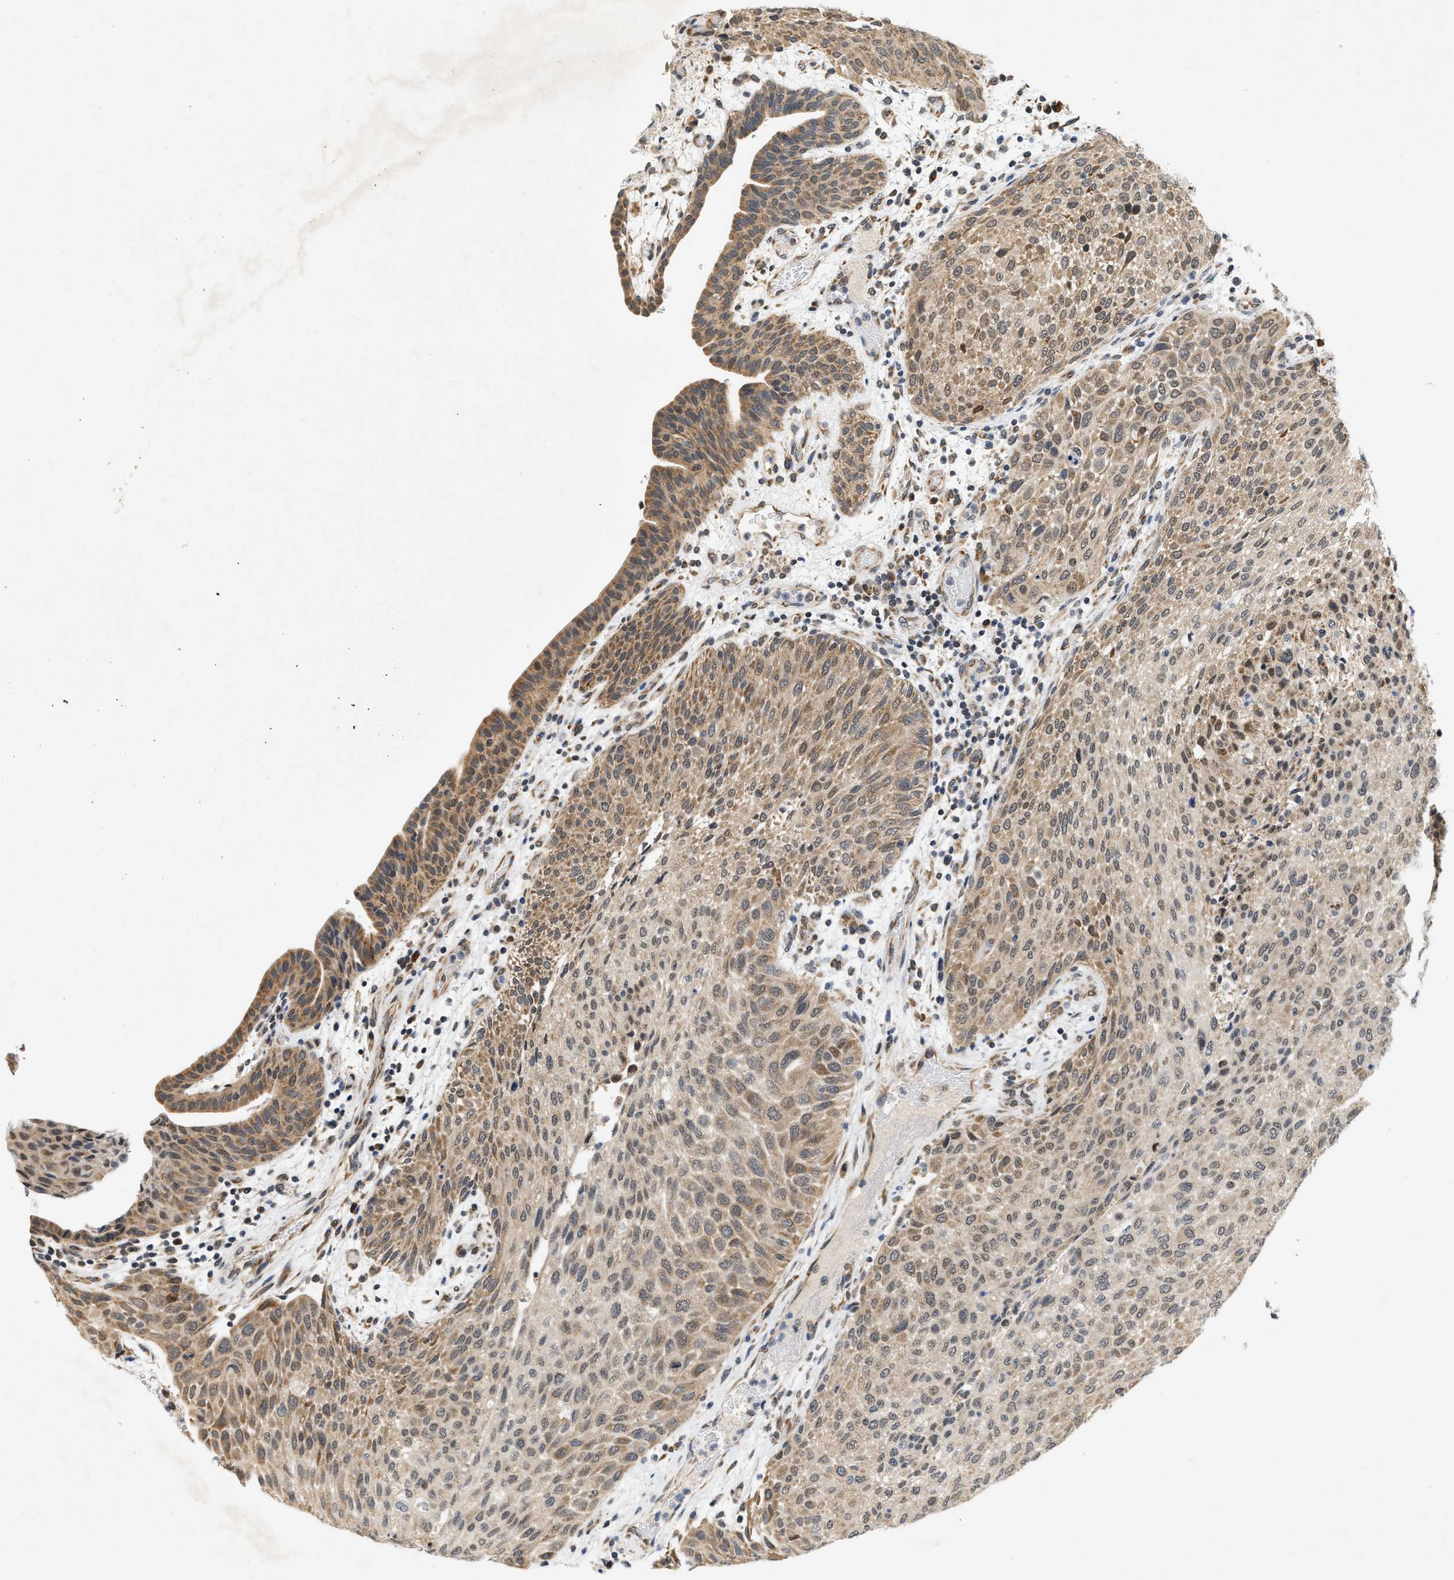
{"staining": {"intensity": "moderate", "quantity": ">75%", "location": "cytoplasmic/membranous"}, "tissue": "urothelial cancer", "cell_type": "Tumor cells", "image_type": "cancer", "snomed": [{"axis": "morphology", "description": "Urothelial carcinoma, Low grade"}, {"axis": "morphology", "description": "Urothelial carcinoma, High grade"}, {"axis": "topography", "description": "Urinary bladder"}], "caption": "Immunohistochemical staining of human low-grade urothelial carcinoma exhibits medium levels of moderate cytoplasmic/membranous positivity in approximately >75% of tumor cells.", "gene": "GIGYF1", "patient": {"sex": "male", "age": 35}}